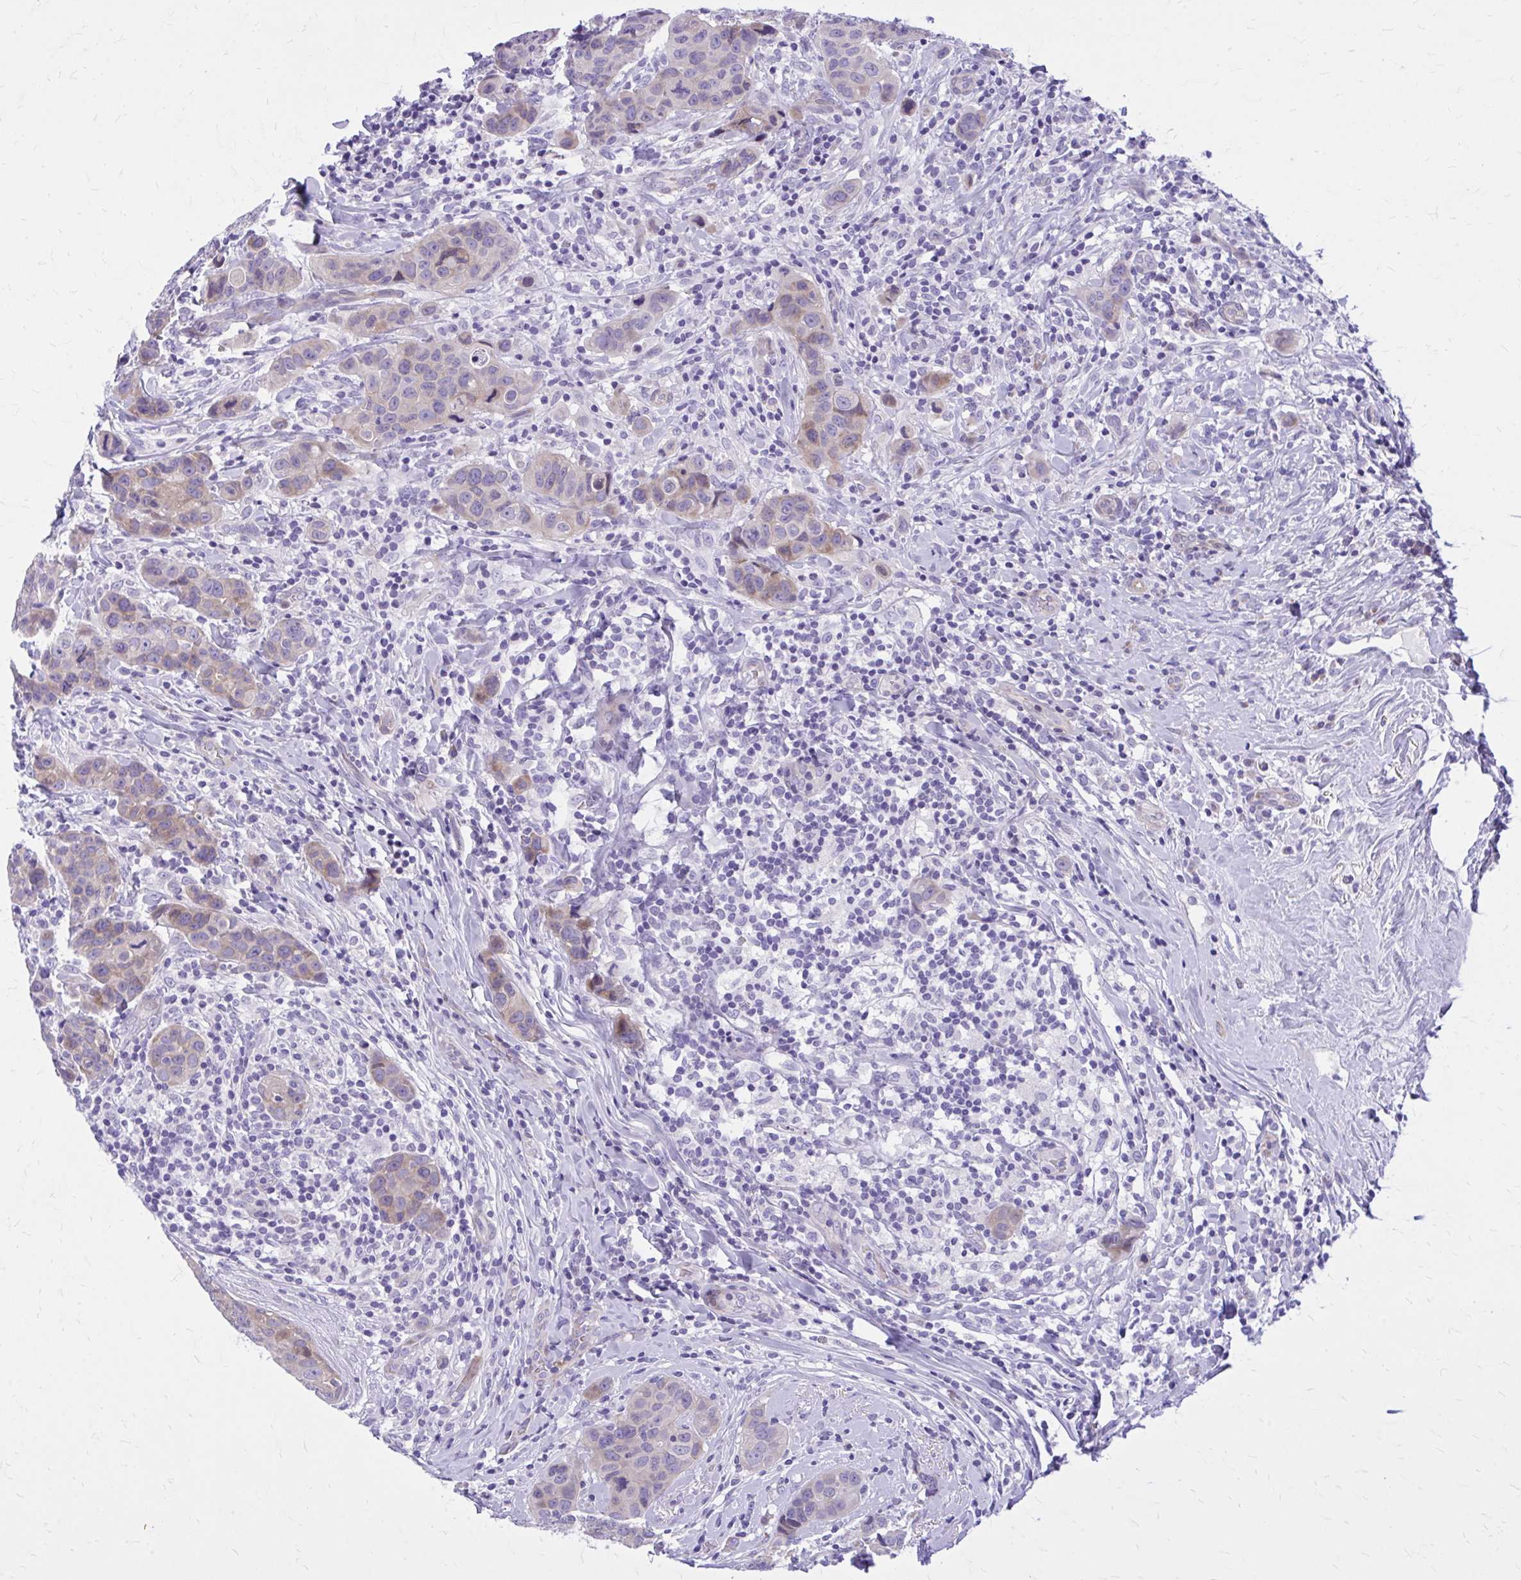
{"staining": {"intensity": "weak", "quantity": "25%-75%", "location": "cytoplasmic/membranous"}, "tissue": "breast cancer", "cell_type": "Tumor cells", "image_type": "cancer", "snomed": [{"axis": "morphology", "description": "Duct carcinoma"}, {"axis": "topography", "description": "Breast"}], "caption": "High-magnification brightfield microscopy of breast cancer stained with DAB (brown) and counterstained with hematoxylin (blue). tumor cells exhibit weak cytoplasmic/membranous expression is seen in approximately25%-75% of cells.", "gene": "ADAMTSL1", "patient": {"sex": "female", "age": 24}}